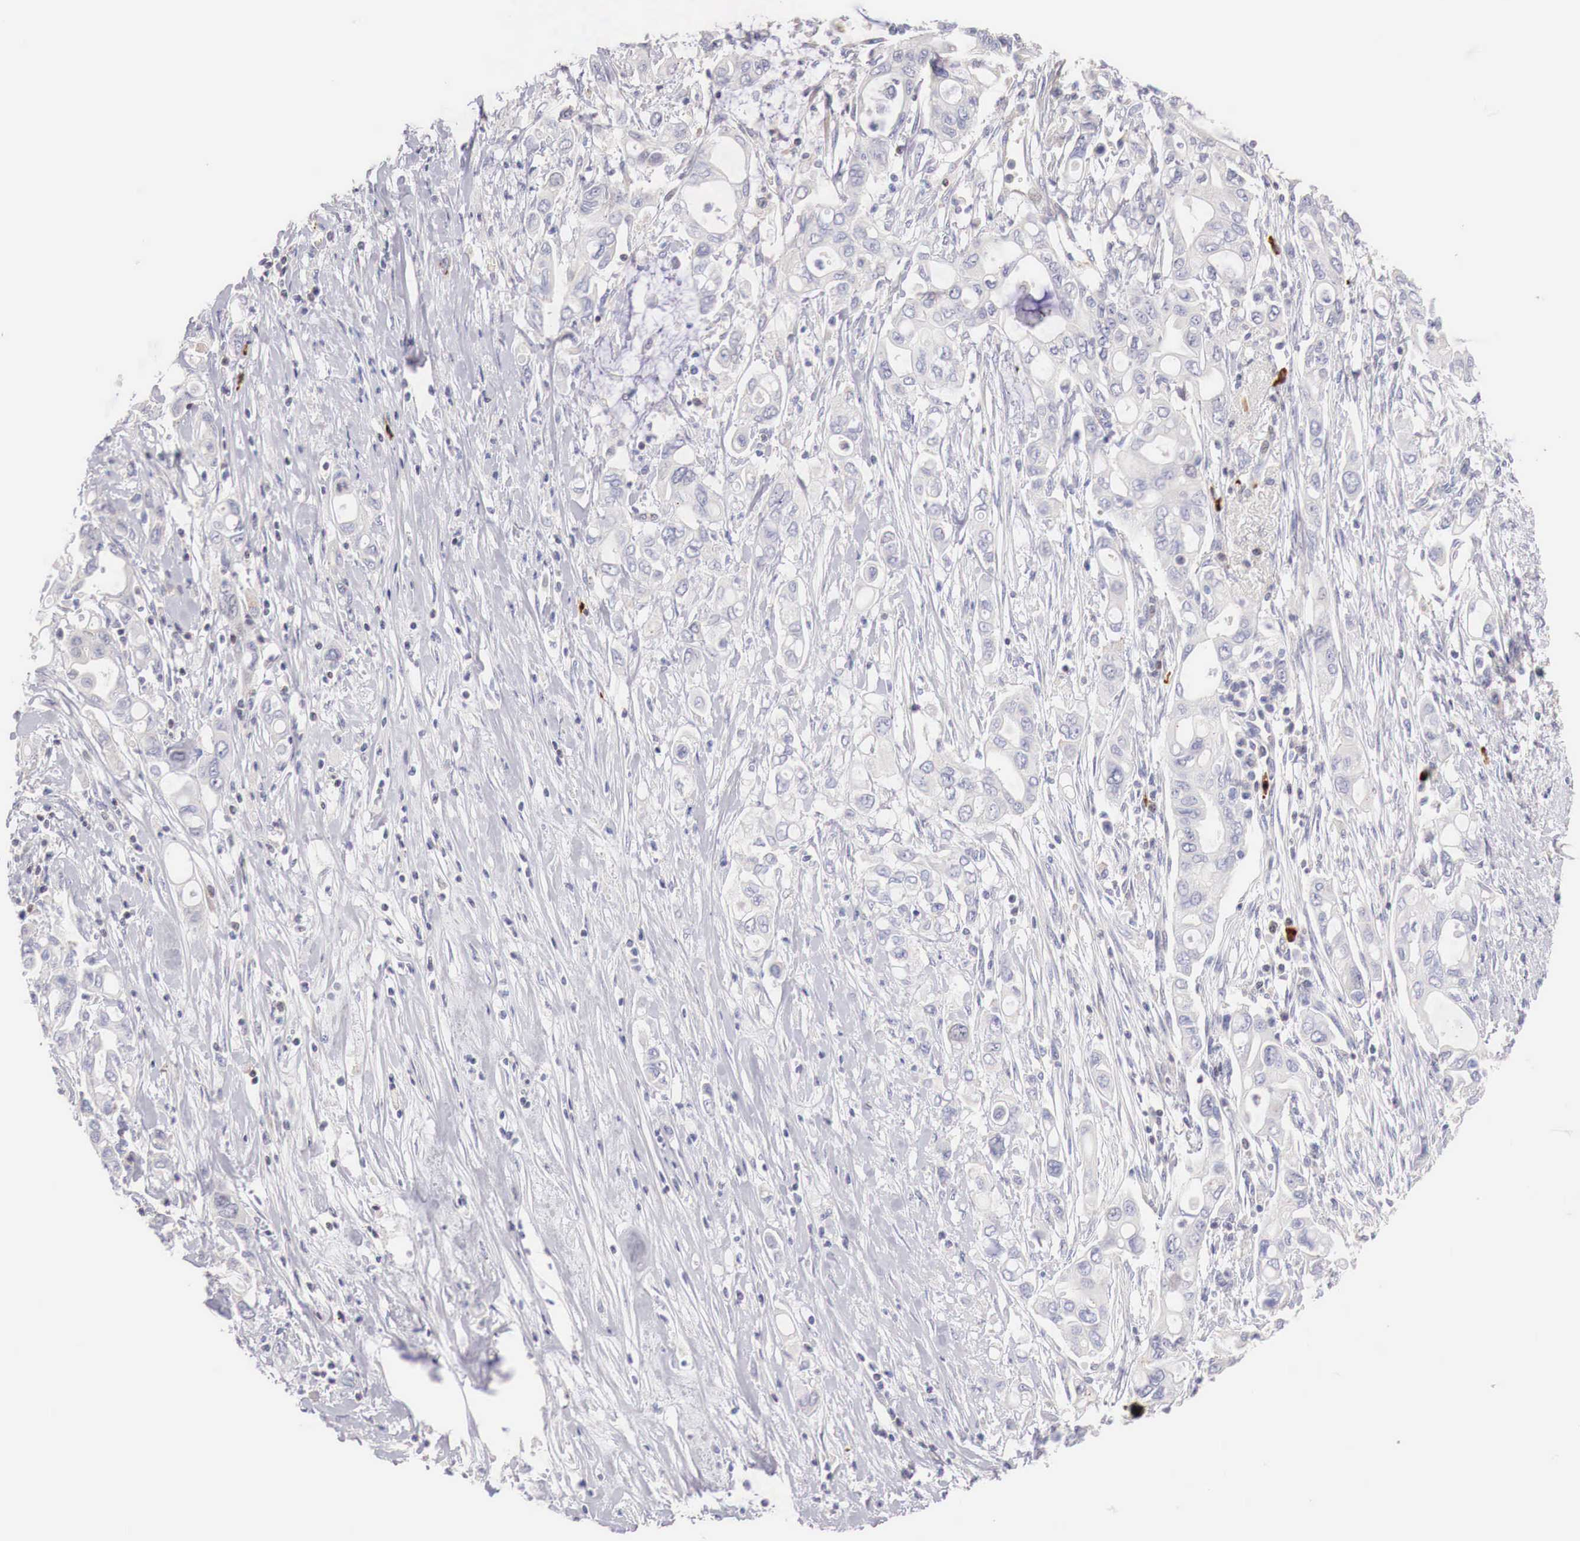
{"staining": {"intensity": "negative", "quantity": "none", "location": "none"}, "tissue": "pancreatic cancer", "cell_type": "Tumor cells", "image_type": "cancer", "snomed": [{"axis": "morphology", "description": "Adenocarcinoma, NOS"}, {"axis": "topography", "description": "Pancreas"}], "caption": "The immunohistochemistry micrograph has no significant positivity in tumor cells of adenocarcinoma (pancreatic) tissue.", "gene": "CLCN5", "patient": {"sex": "female", "age": 57}}